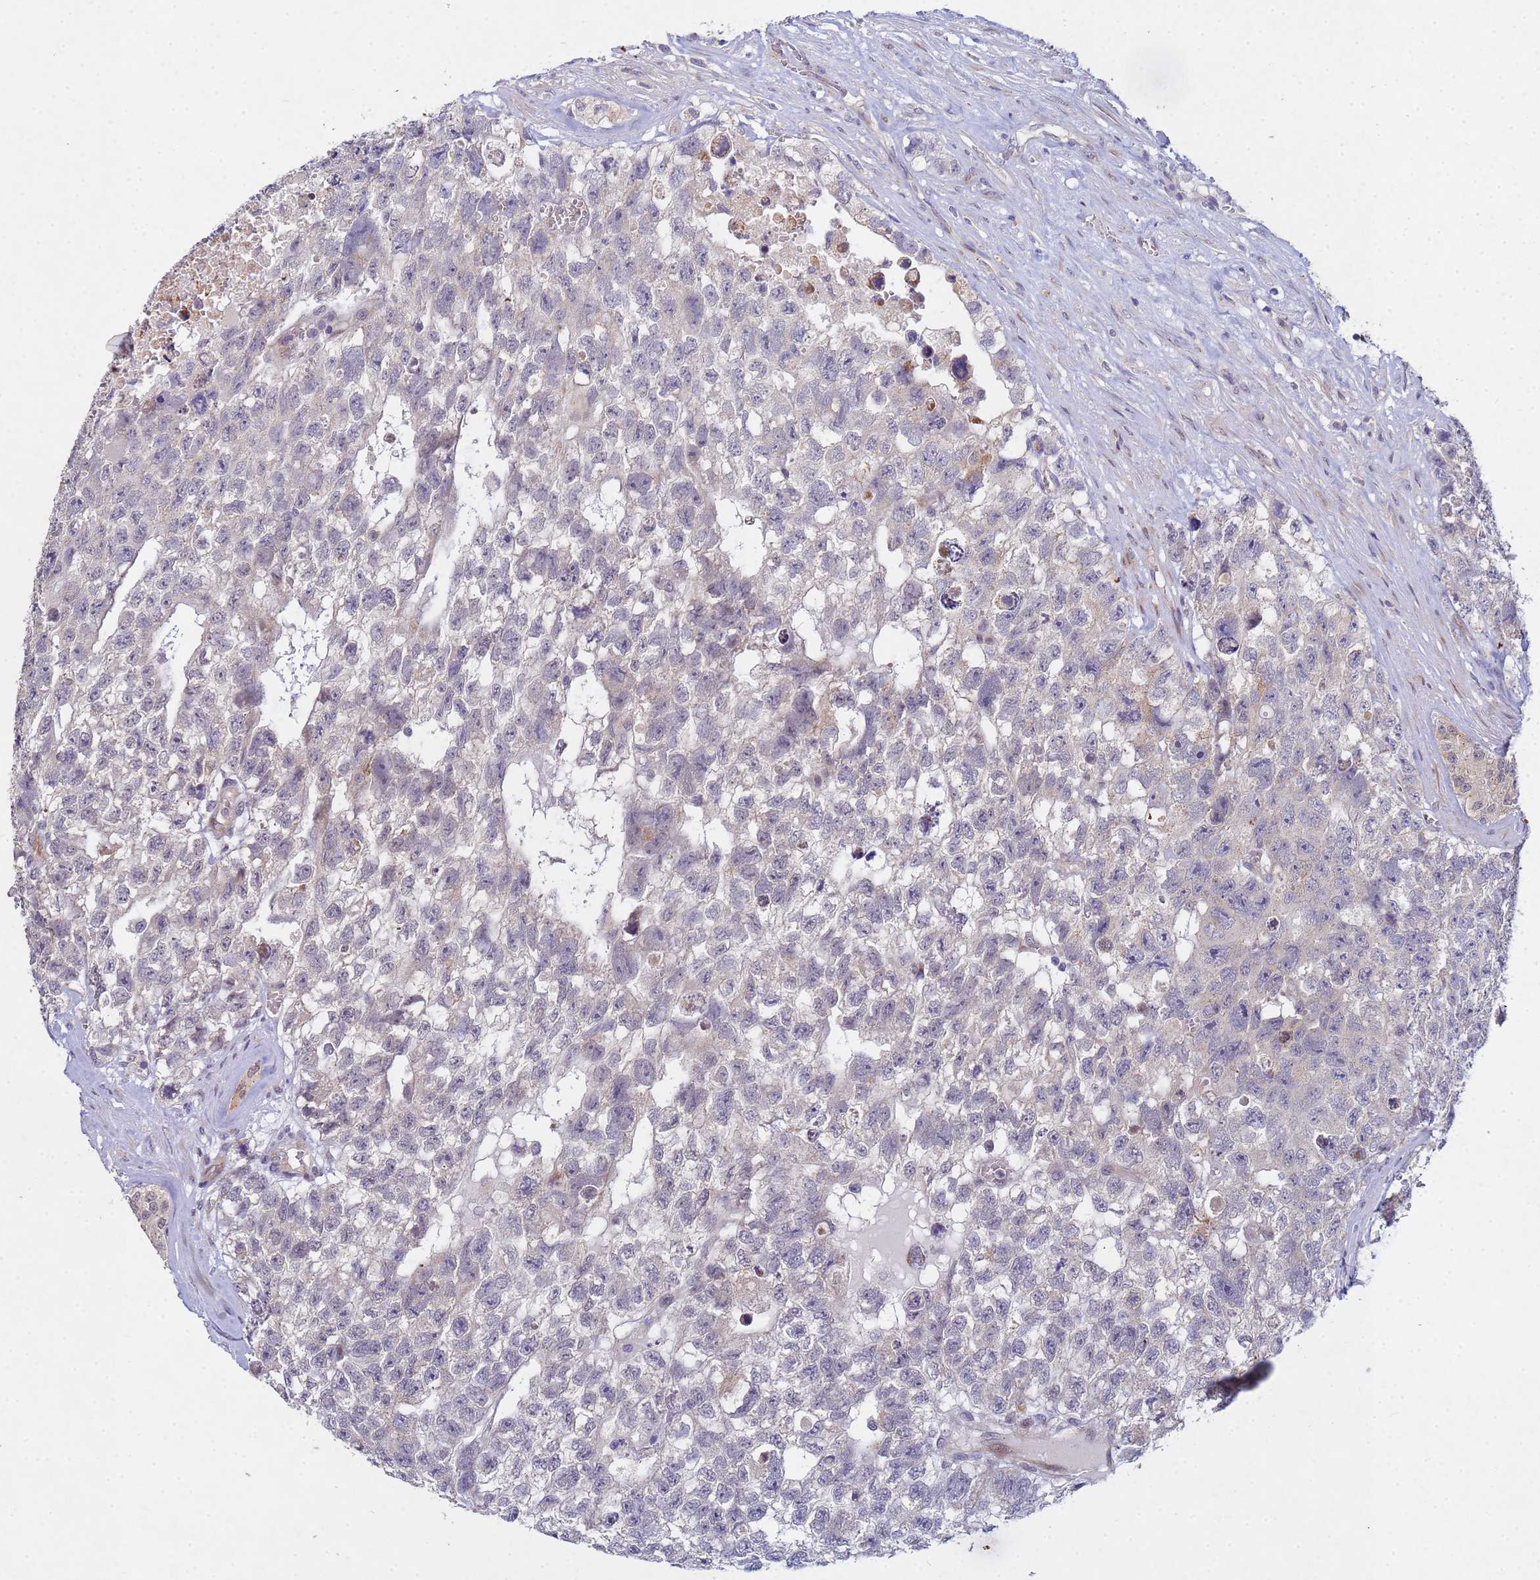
{"staining": {"intensity": "moderate", "quantity": "<25%", "location": "cytoplasmic/membranous"}, "tissue": "testis cancer", "cell_type": "Tumor cells", "image_type": "cancer", "snomed": [{"axis": "morphology", "description": "Carcinoma, Embryonal, NOS"}, {"axis": "topography", "description": "Testis"}], "caption": "Embryonal carcinoma (testis) was stained to show a protein in brown. There is low levels of moderate cytoplasmic/membranous expression in about <25% of tumor cells. (Stains: DAB in brown, nuclei in blue, Microscopy: brightfield microscopy at high magnification).", "gene": "TNPO2", "patient": {"sex": "male", "age": 26}}